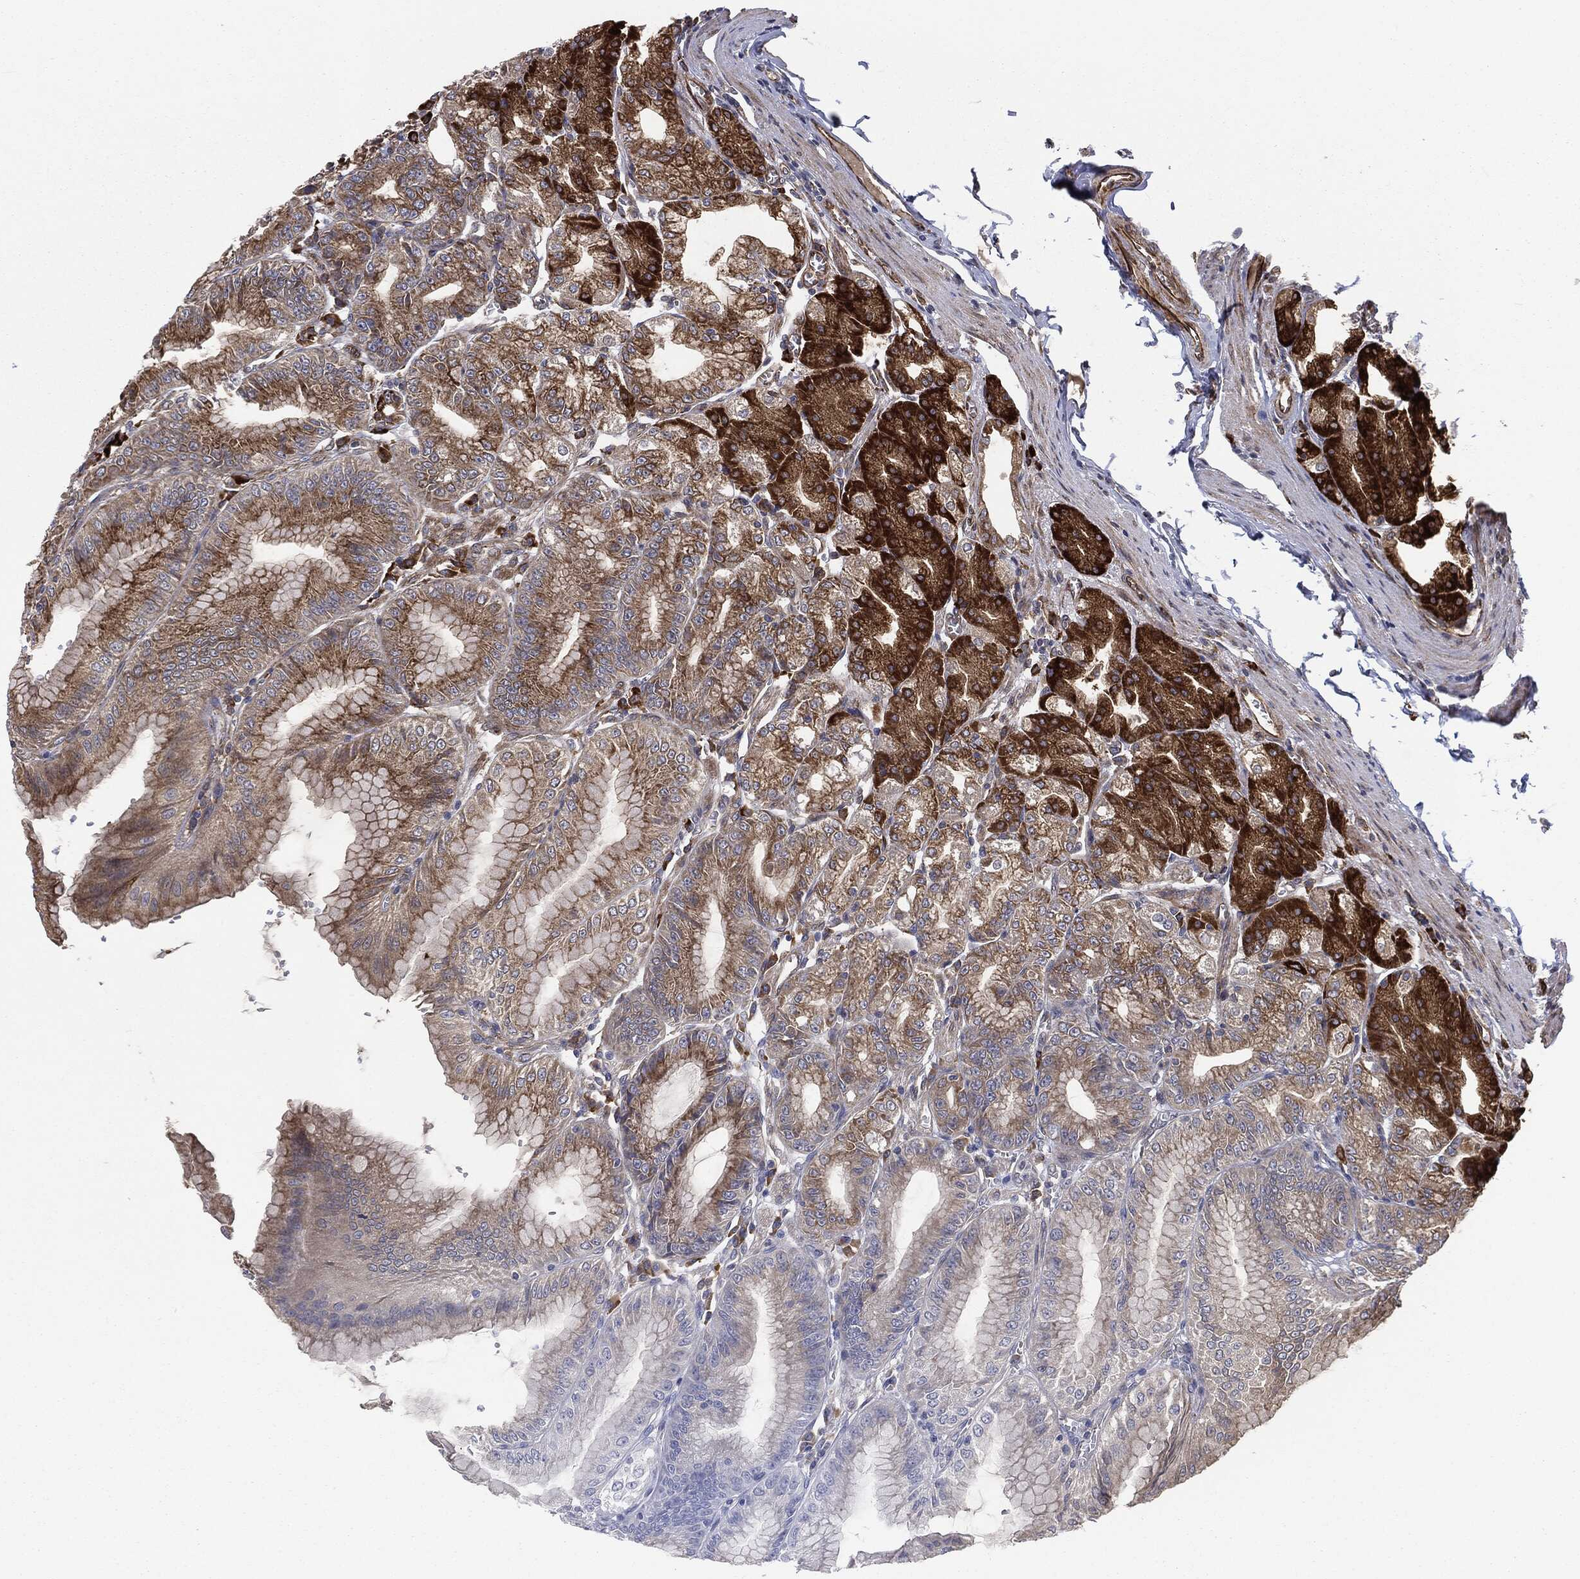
{"staining": {"intensity": "strong", "quantity": "25%-75%", "location": "cytoplasmic/membranous"}, "tissue": "stomach", "cell_type": "Glandular cells", "image_type": "normal", "snomed": [{"axis": "morphology", "description": "Normal tissue, NOS"}, {"axis": "topography", "description": "Stomach"}], "caption": "High-magnification brightfield microscopy of unremarkable stomach stained with DAB (3,3'-diaminobenzidine) (brown) and counterstained with hematoxylin (blue). glandular cells exhibit strong cytoplasmic/membranous expression is seen in about25%-75% of cells.", "gene": "CYLD", "patient": {"sex": "male", "age": 71}}